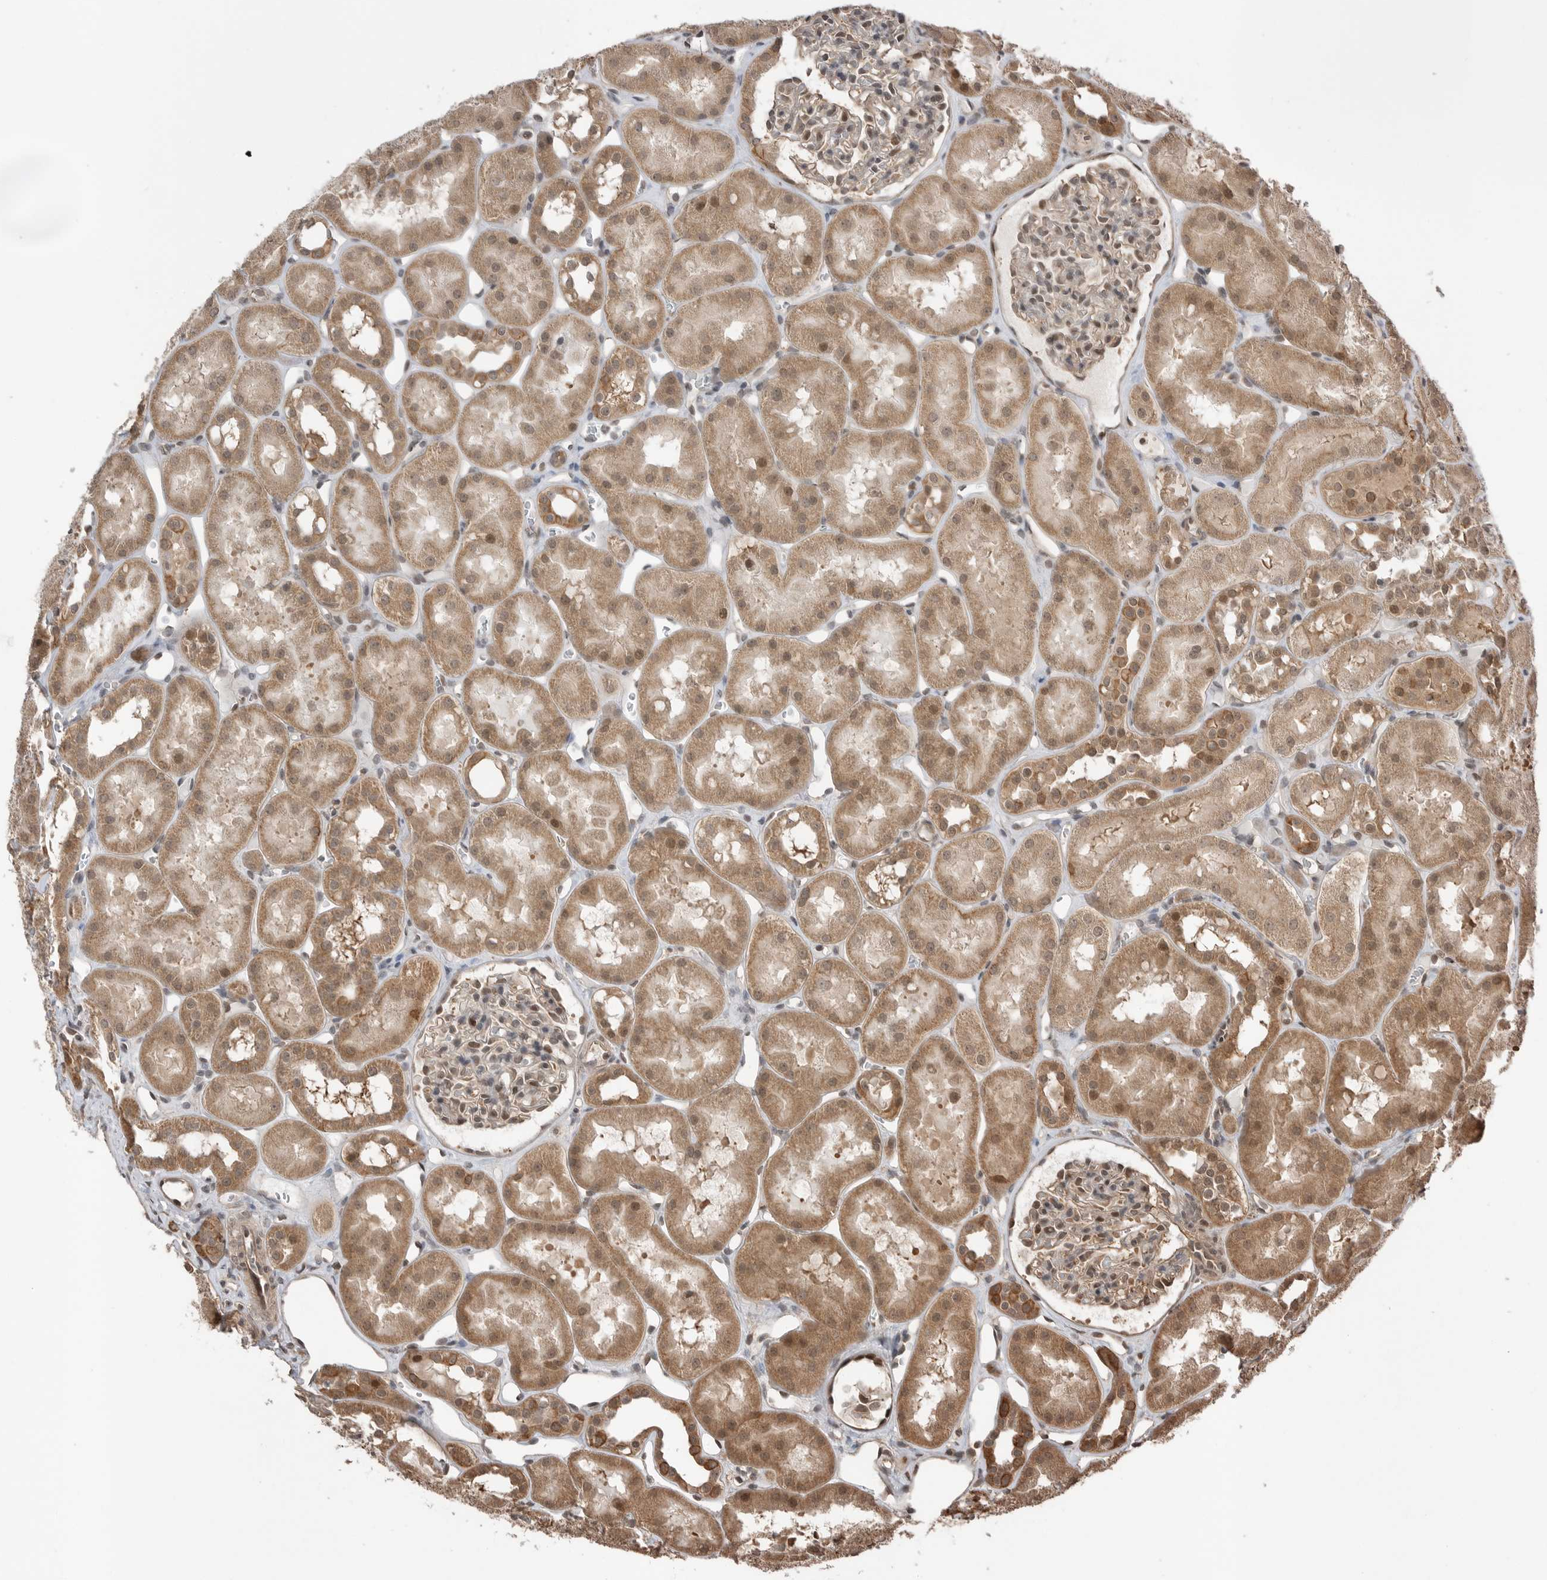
{"staining": {"intensity": "moderate", "quantity": "25%-75%", "location": "nuclear"}, "tissue": "kidney", "cell_type": "Cells in glomeruli", "image_type": "normal", "snomed": [{"axis": "morphology", "description": "Normal tissue, NOS"}, {"axis": "topography", "description": "Kidney"}], "caption": "DAB immunohistochemical staining of benign kidney displays moderate nuclear protein staining in about 25%-75% of cells in glomeruli. The staining was performed using DAB (3,3'-diaminobenzidine) to visualize the protein expression in brown, while the nuclei were stained in blue with hematoxylin (Magnification: 20x).", "gene": "PEAK1", "patient": {"sex": "male", "age": 16}}